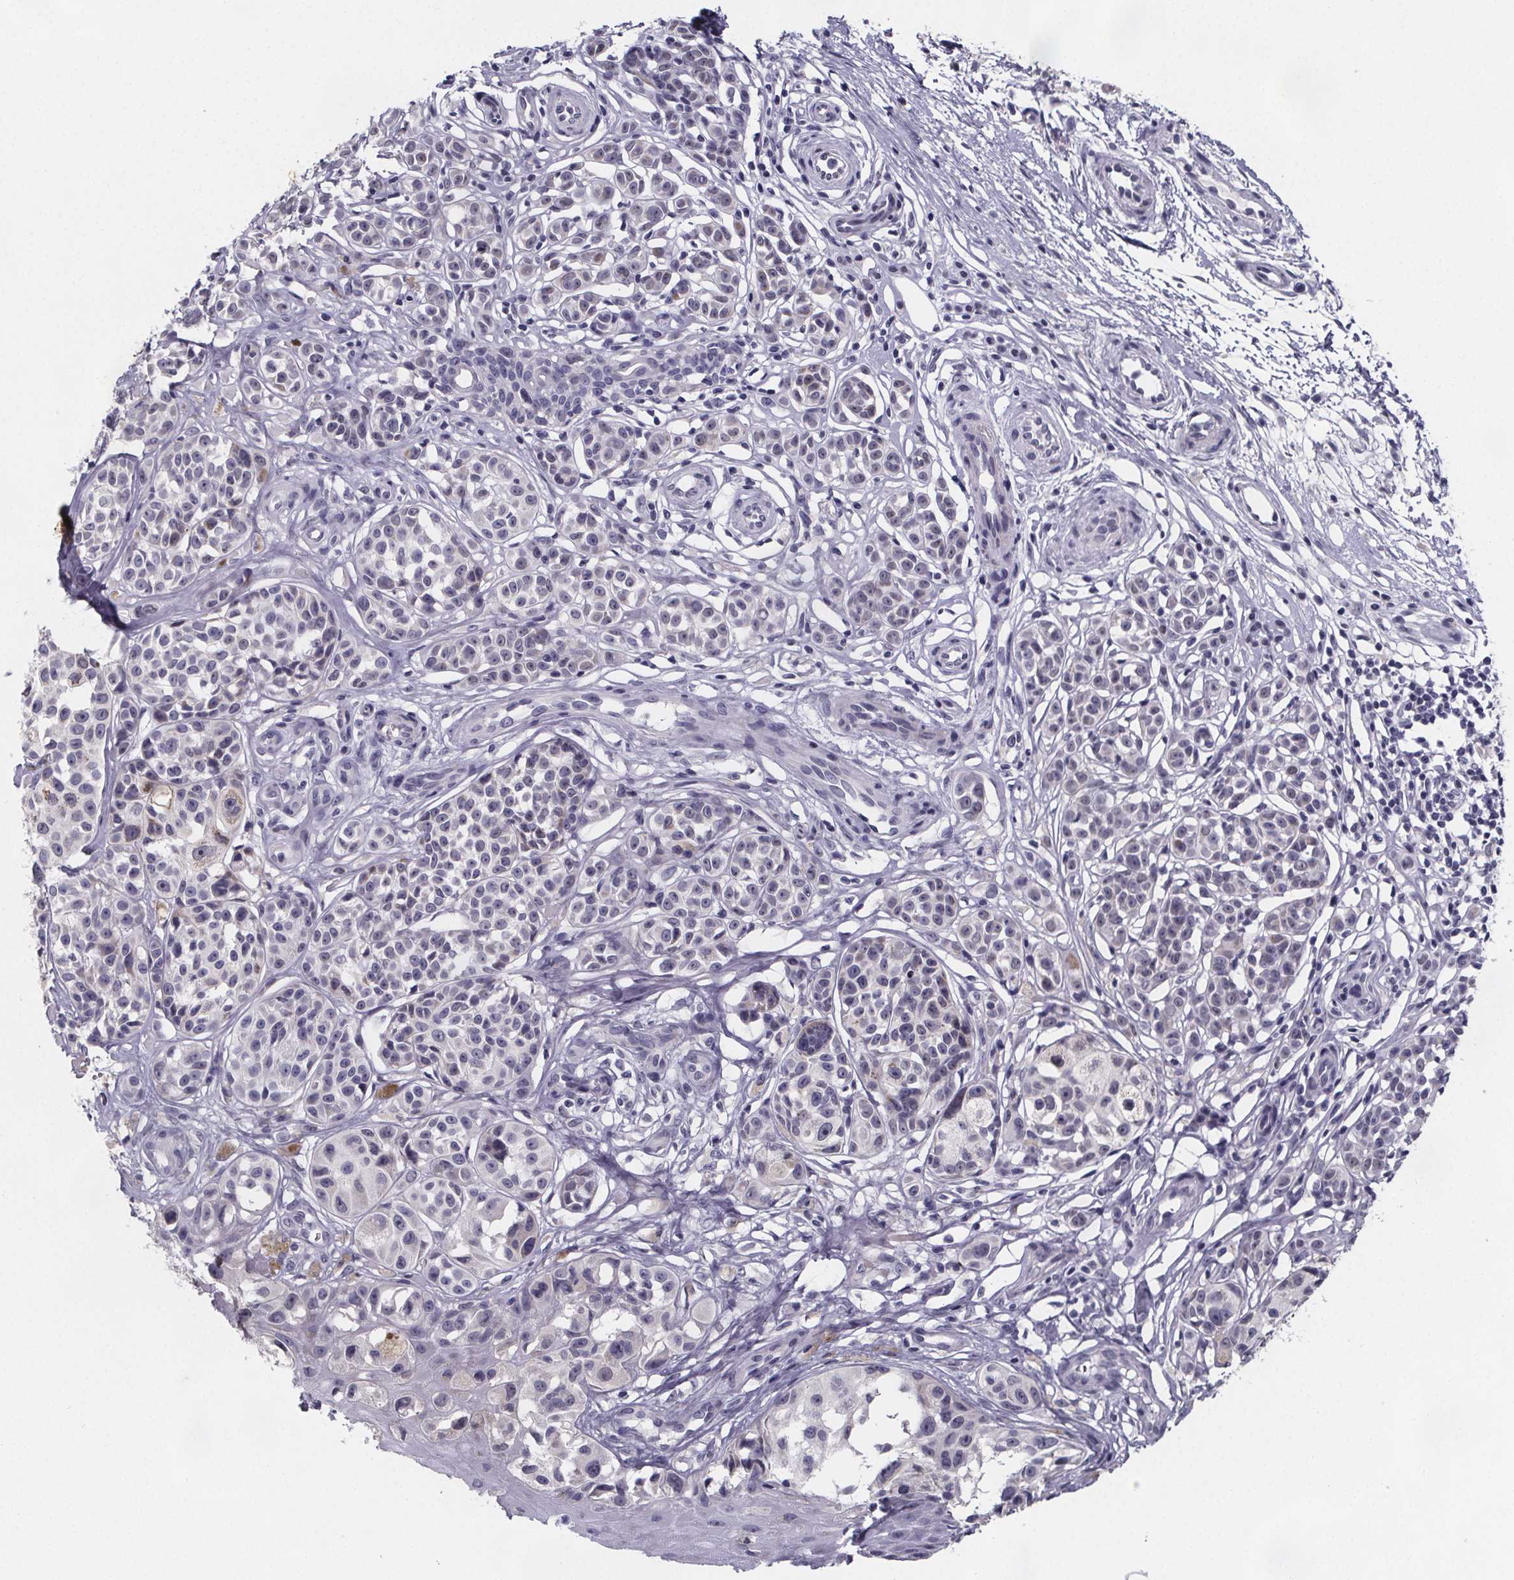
{"staining": {"intensity": "negative", "quantity": "none", "location": "none"}, "tissue": "melanoma", "cell_type": "Tumor cells", "image_type": "cancer", "snomed": [{"axis": "morphology", "description": "Malignant melanoma, NOS"}, {"axis": "topography", "description": "Skin"}], "caption": "An immunohistochemistry (IHC) histopathology image of malignant melanoma is shown. There is no staining in tumor cells of malignant melanoma.", "gene": "PAH", "patient": {"sex": "female", "age": 90}}